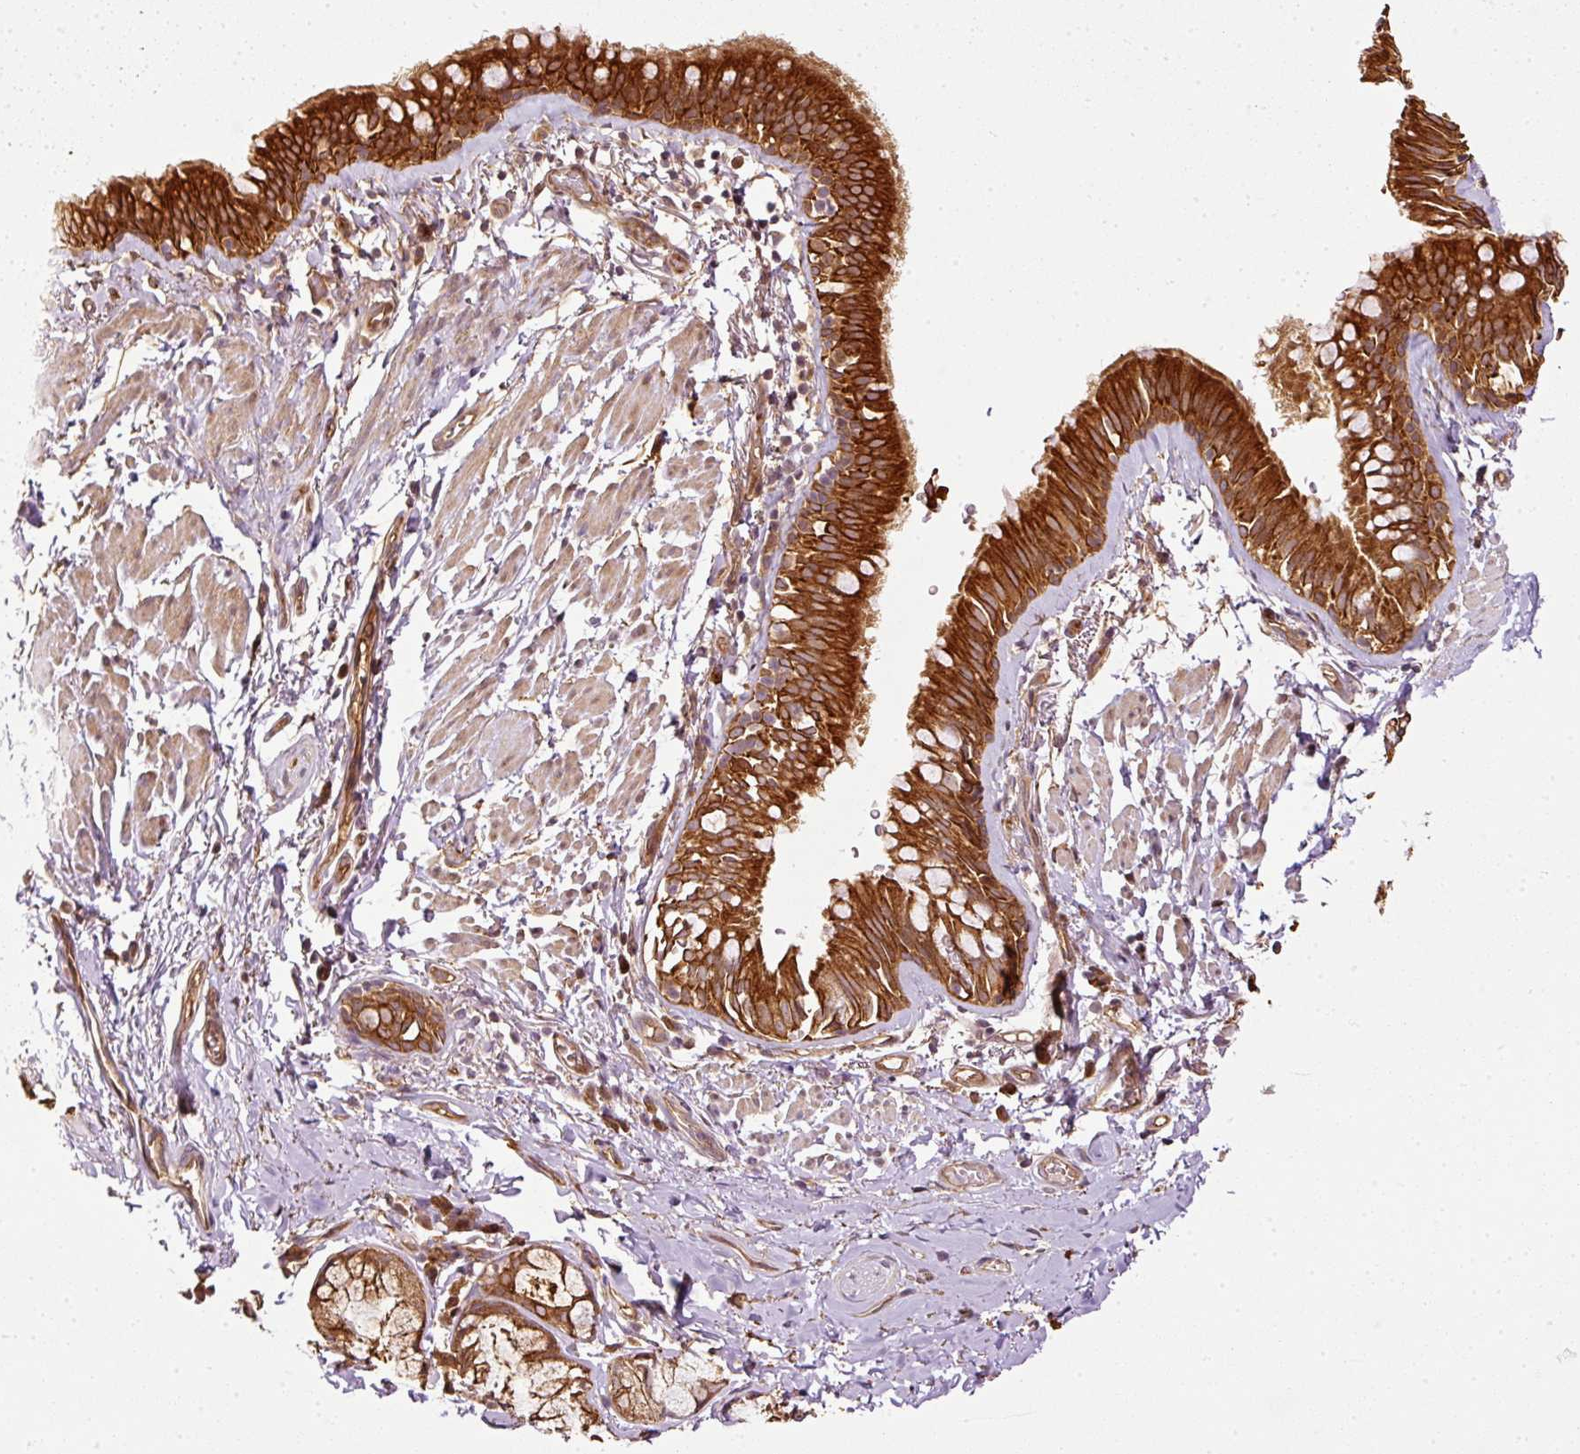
{"staining": {"intensity": "strong", "quantity": ">75%", "location": "cytoplasmic/membranous"}, "tissue": "bronchus", "cell_type": "Respiratory epithelial cells", "image_type": "normal", "snomed": [{"axis": "morphology", "description": "Normal tissue, NOS"}, {"axis": "topography", "description": "Bronchus"}], "caption": "Immunohistochemistry histopathology image of unremarkable human bronchus stained for a protein (brown), which reveals high levels of strong cytoplasmic/membranous staining in approximately >75% of respiratory epithelial cells.", "gene": "MIF4GD", "patient": {"sex": "male", "age": 67}}